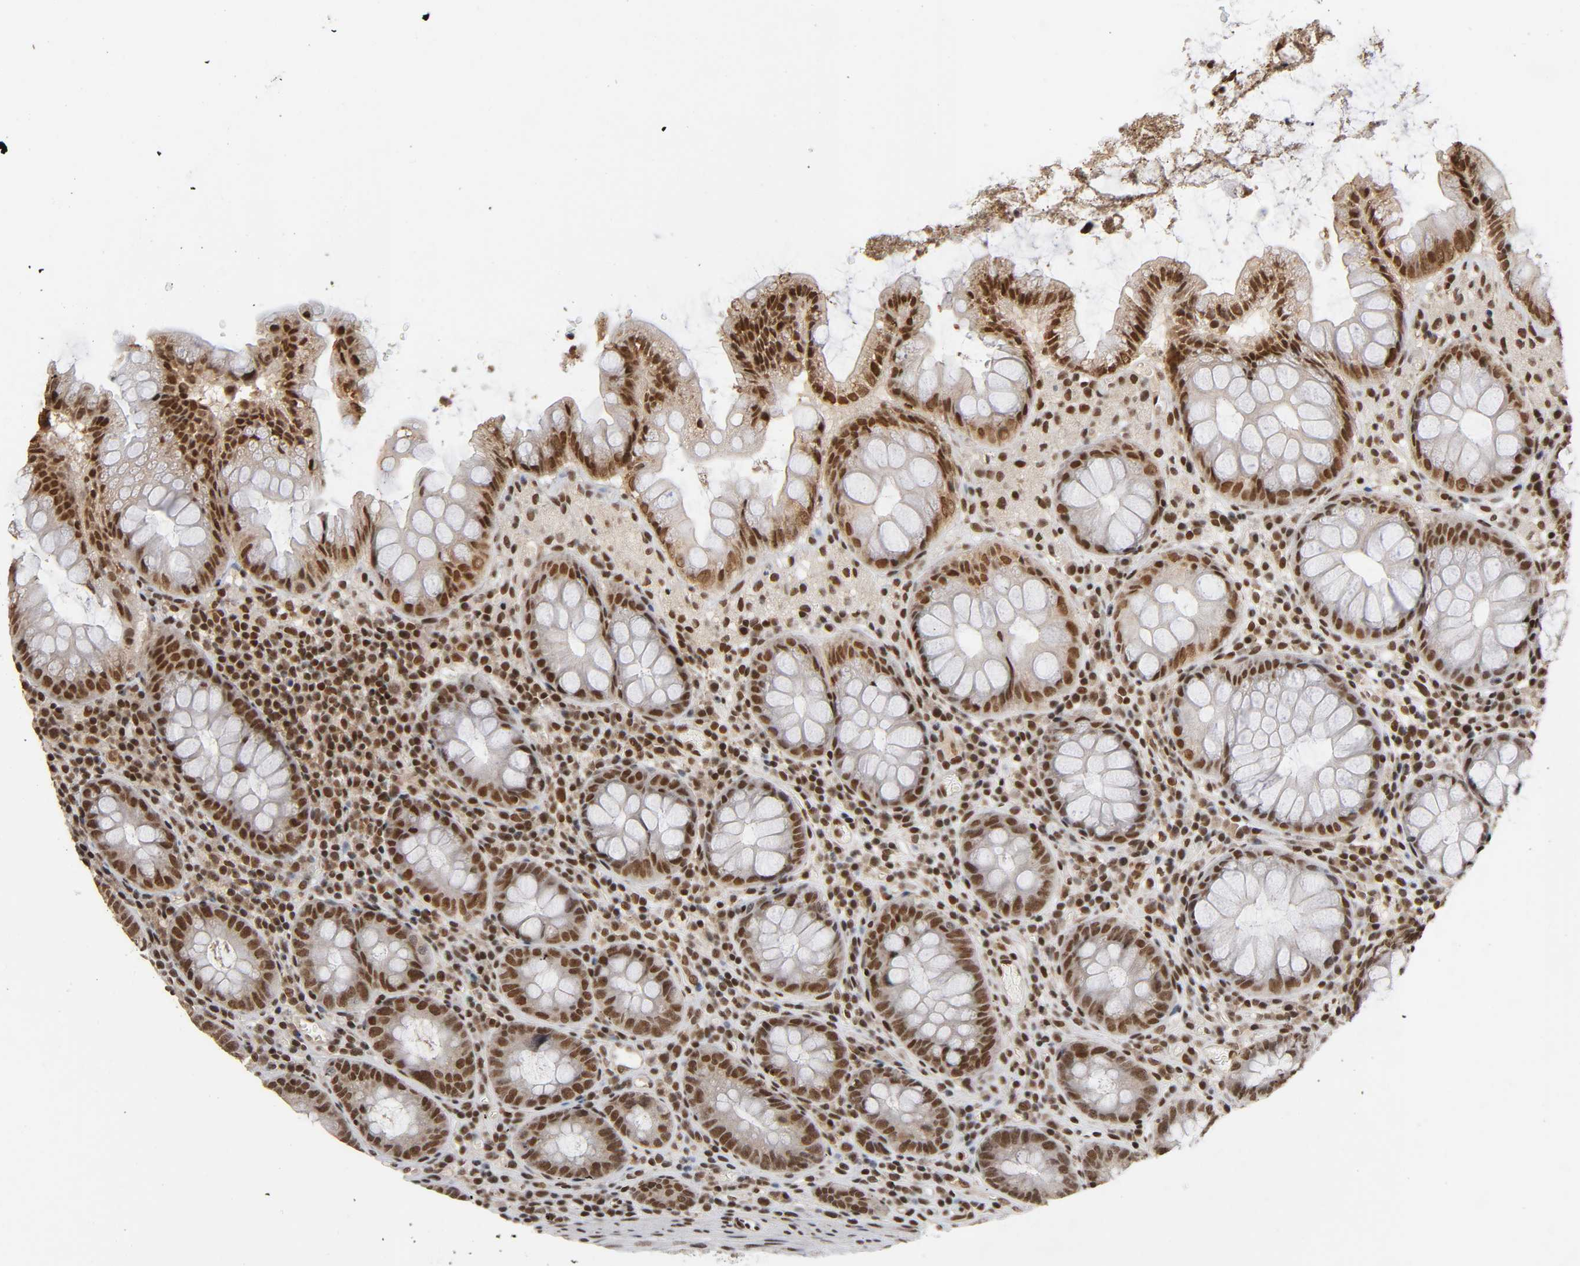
{"staining": {"intensity": "strong", "quantity": ">75%", "location": "nuclear"}, "tissue": "colon", "cell_type": "Endothelial cells", "image_type": "normal", "snomed": [{"axis": "morphology", "description": "Normal tissue, NOS"}, {"axis": "topography", "description": "Colon"}], "caption": "DAB immunohistochemical staining of unremarkable human colon exhibits strong nuclear protein expression in about >75% of endothelial cells. (DAB (3,3'-diaminobenzidine) IHC with brightfield microscopy, high magnification).", "gene": "ZNF384", "patient": {"sex": "female", "age": 46}}